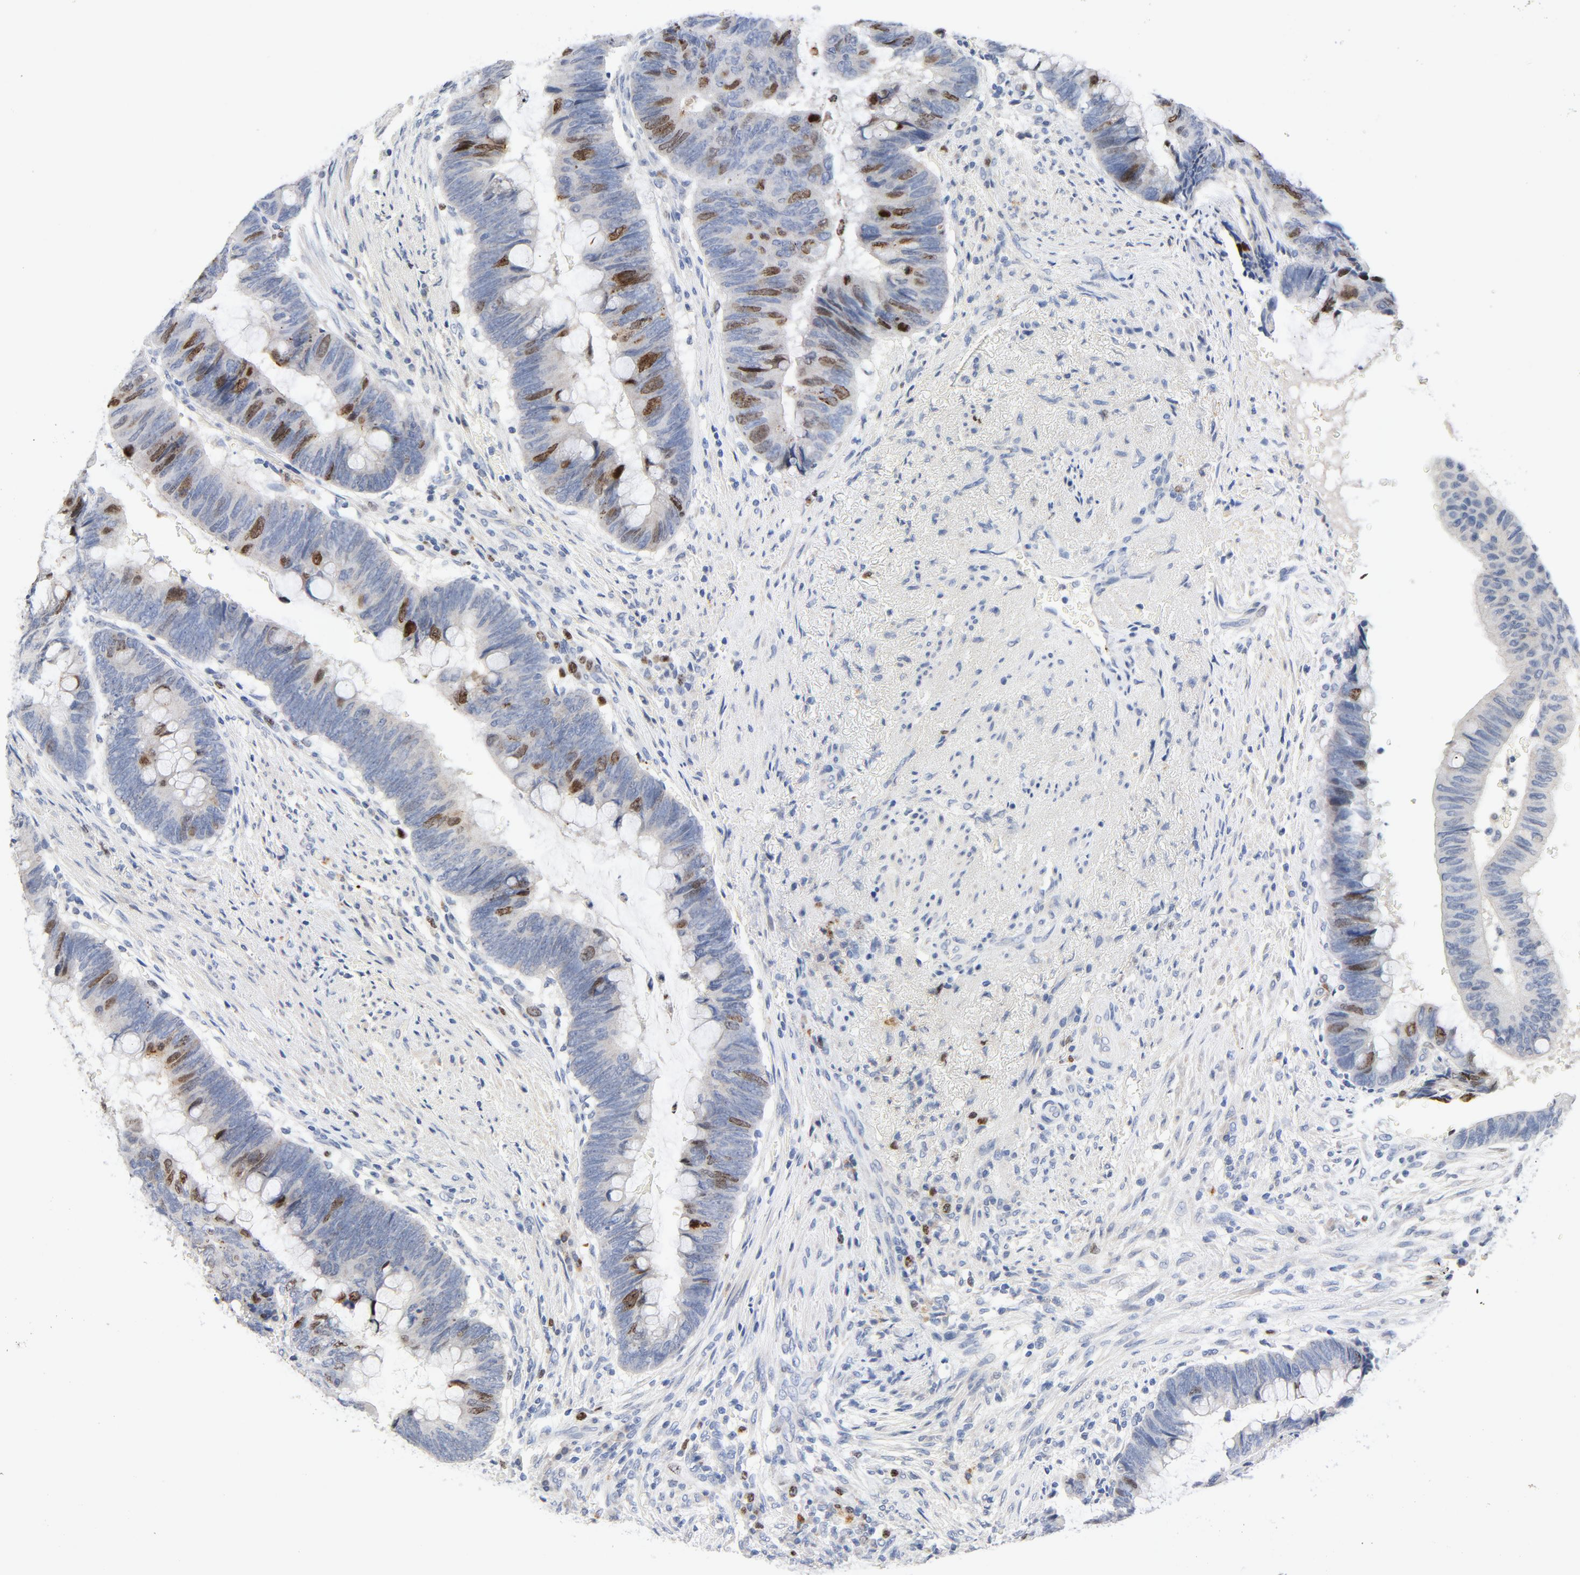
{"staining": {"intensity": "moderate", "quantity": "<25%", "location": "nuclear"}, "tissue": "colorectal cancer", "cell_type": "Tumor cells", "image_type": "cancer", "snomed": [{"axis": "morphology", "description": "Normal tissue, NOS"}, {"axis": "morphology", "description": "Adenocarcinoma, NOS"}, {"axis": "topography", "description": "Rectum"}], "caption": "Protein positivity by immunohistochemistry shows moderate nuclear expression in approximately <25% of tumor cells in colorectal cancer (adenocarcinoma). Nuclei are stained in blue.", "gene": "BIRC5", "patient": {"sex": "male", "age": 92}}